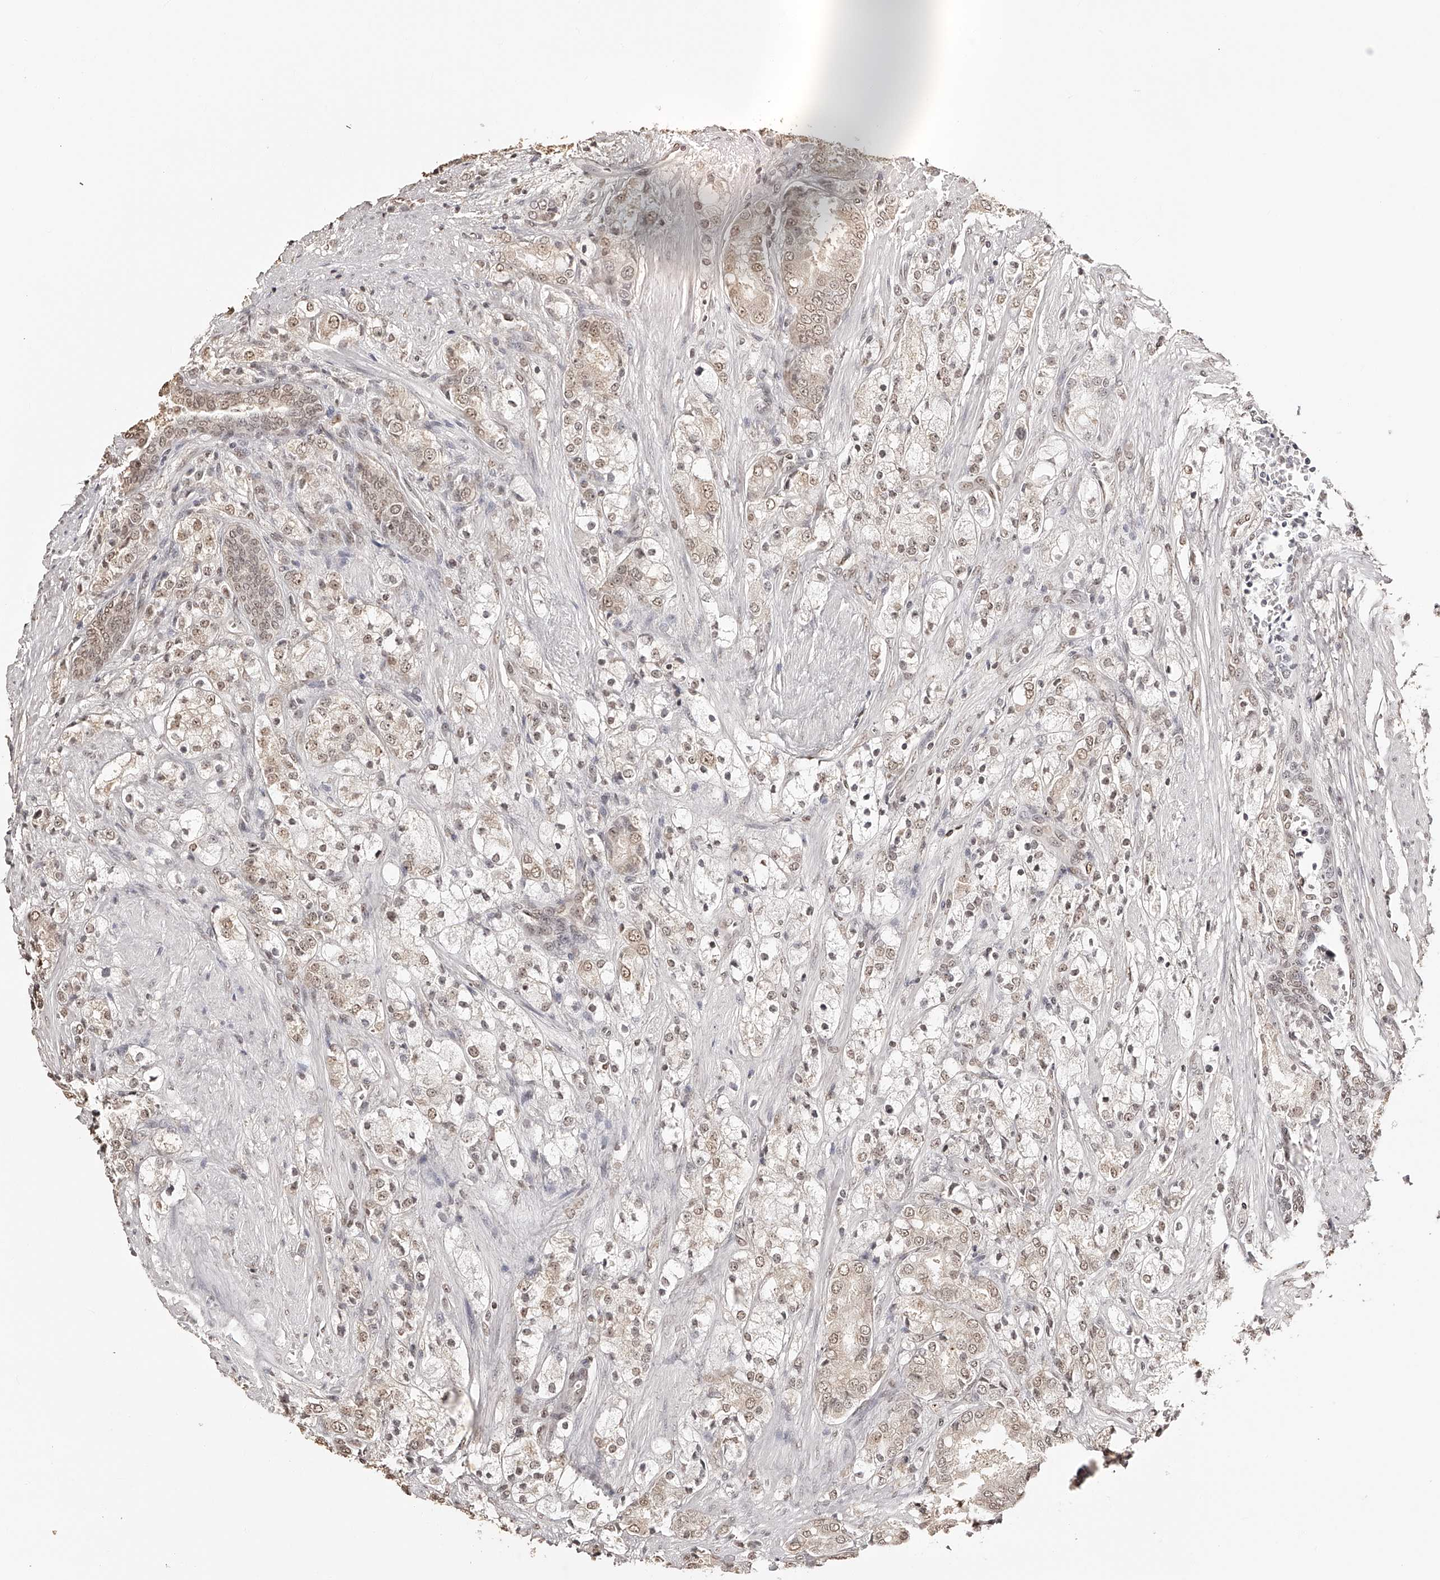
{"staining": {"intensity": "weak", "quantity": ">75%", "location": "nuclear"}, "tissue": "prostate cancer", "cell_type": "Tumor cells", "image_type": "cancer", "snomed": [{"axis": "morphology", "description": "Adenocarcinoma, High grade"}, {"axis": "topography", "description": "Prostate"}], "caption": "Approximately >75% of tumor cells in human prostate cancer (adenocarcinoma (high-grade)) demonstrate weak nuclear protein staining as visualized by brown immunohistochemical staining.", "gene": "ZNF503", "patient": {"sex": "male", "age": 50}}